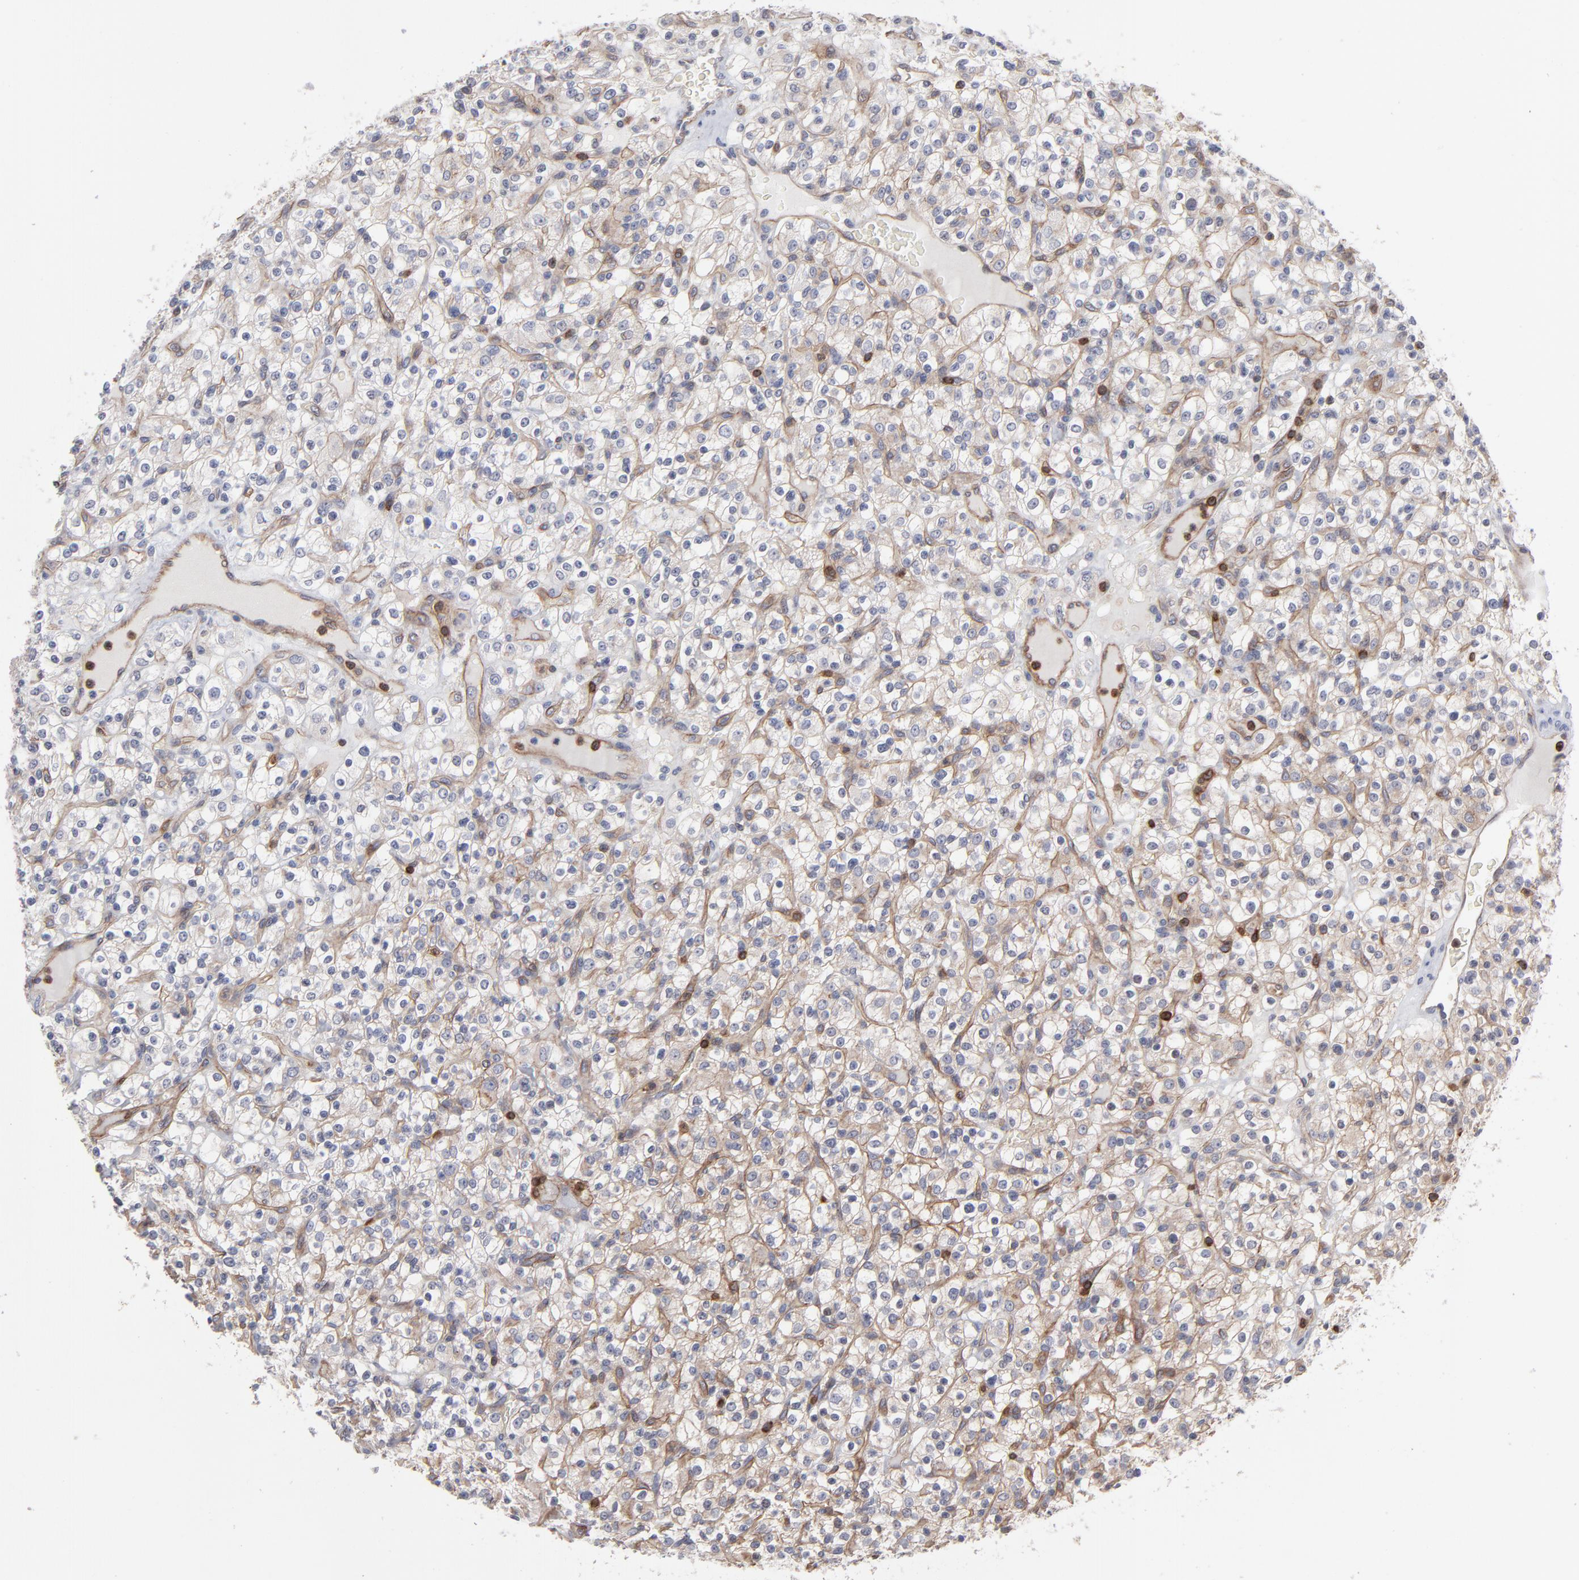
{"staining": {"intensity": "weak", "quantity": "<25%", "location": "cytoplasmic/membranous"}, "tissue": "renal cancer", "cell_type": "Tumor cells", "image_type": "cancer", "snomed": [{"axis": "morphology", "description": "Normal tissue, NOS"}, {"axis": "morphology", "description": "Adenocarcinoma, NOS"}, {"axis": "topography", "description": "Kidney"}], "caption": "There is no significant positivity in tumor cells of renal adenocarcinoma.", "gene": "PXN", "patient": {"sex": "female", "age": 72}}